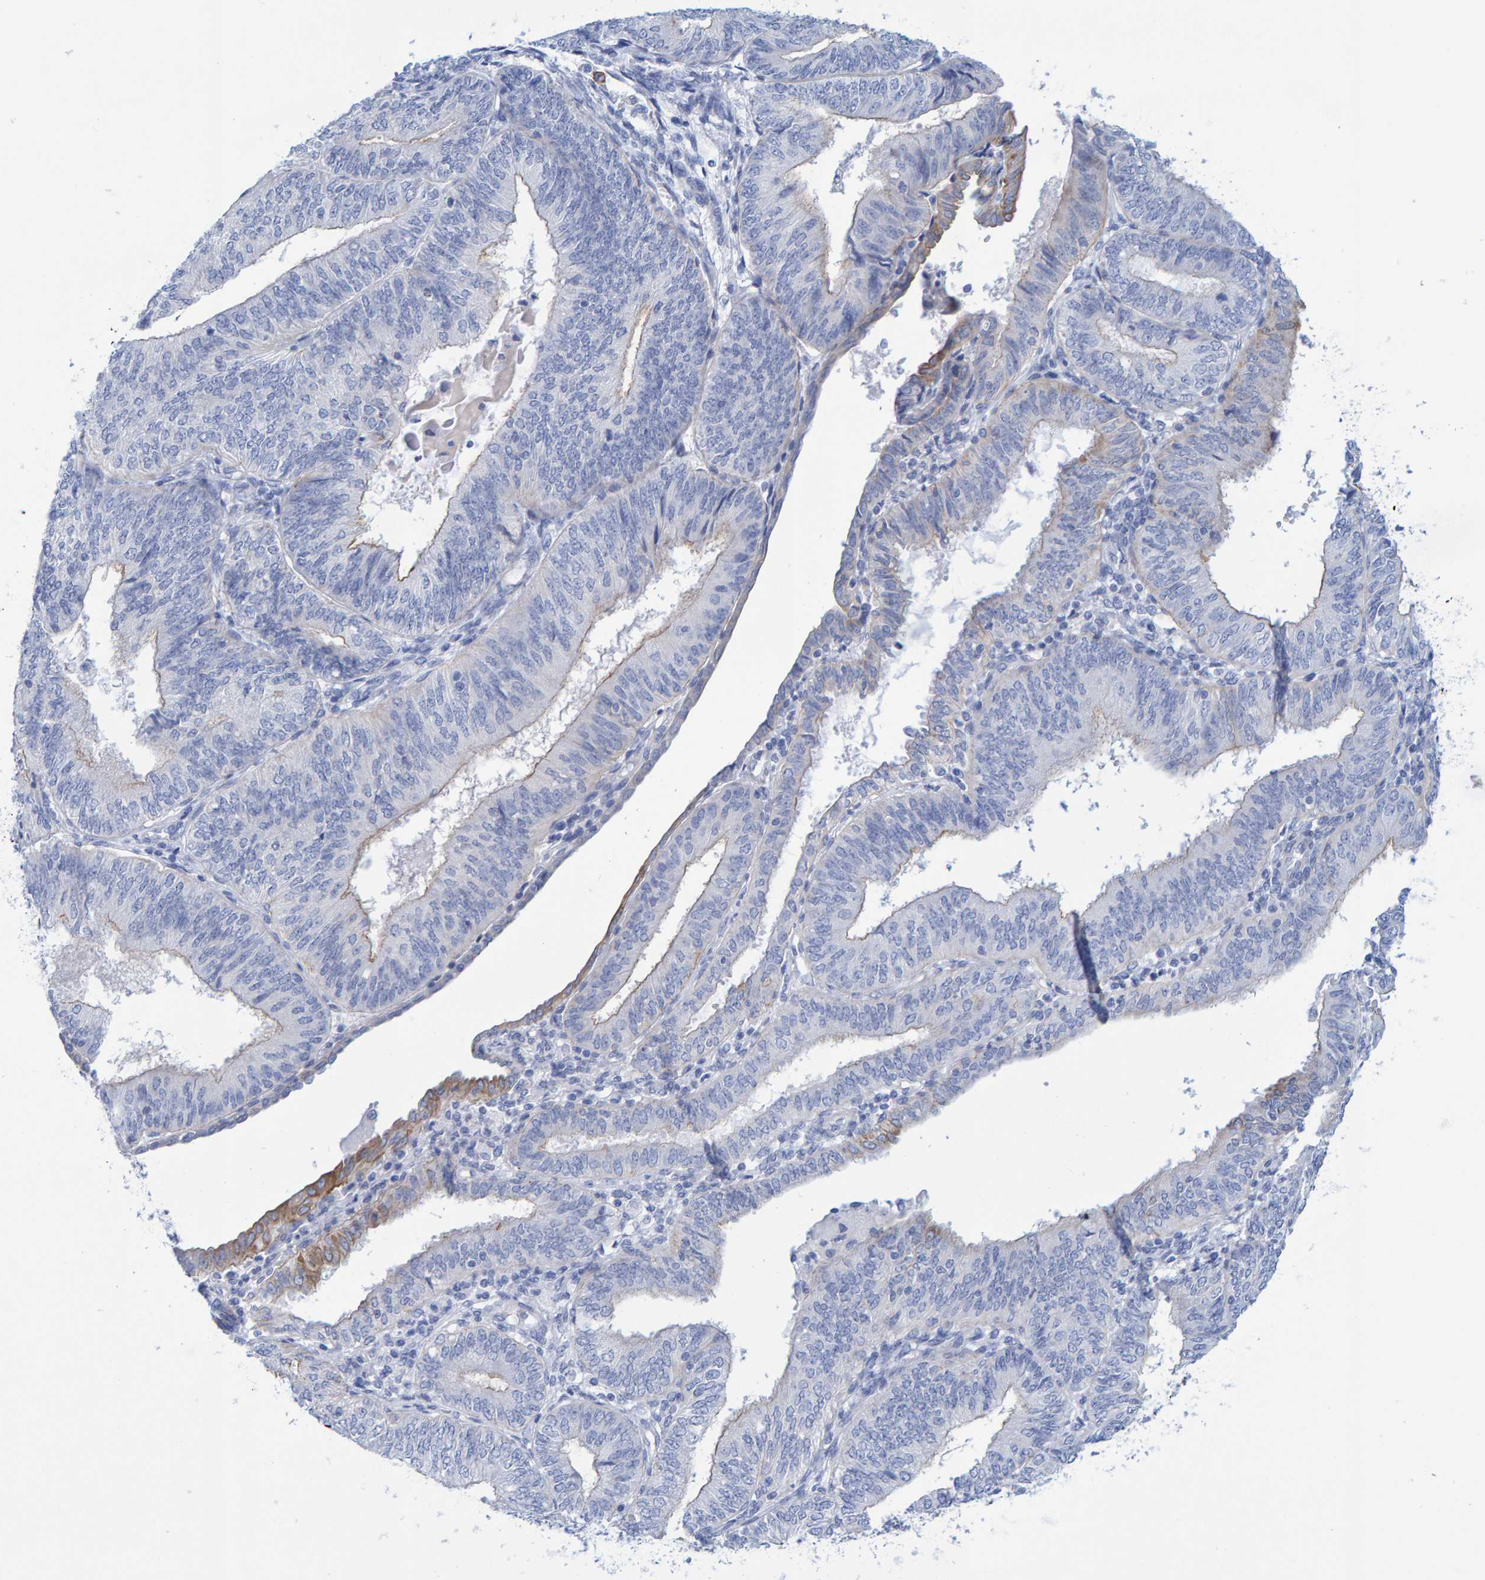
{"staining": {"intensity": "negative", "quantity": "none", "location": "none"}, "tissue": "endometrial cancer", "cell_type": "Tumor cells", "image_type": "cancer", "snomed": [{"axis": "morphology", "description": "Adenocarcinoma, NOS"}, {"axis": "topography", "description": "Endometrium"}], "caption": "Endometrial cancer (adenocarcinoma) stained for a protein using immunohistochemistry reveals no positivity tumor cells.", "gene": "JAKMIP3", "patient": {"sex": "female", "age": 58}}